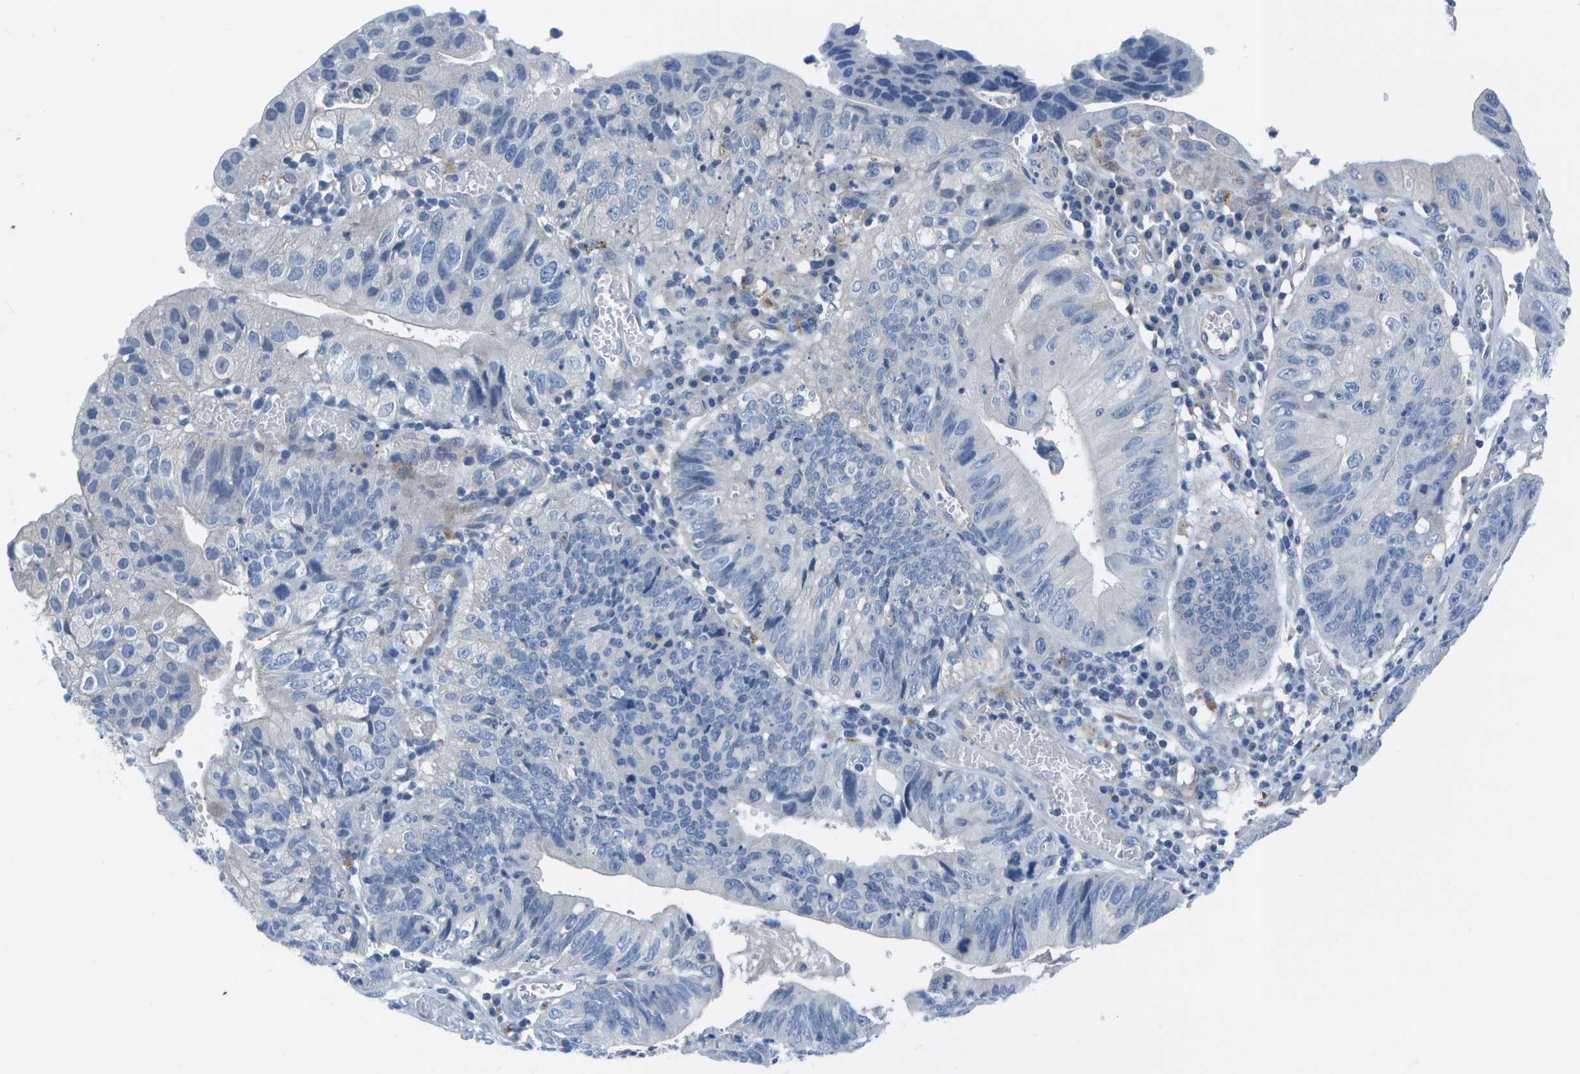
{"staining": {"intensity": "negative", "quantity": "none", "location": "none"}, "tissue": "stomach cancer", "cell_type": "Tumor cells", "image_type": "cancer", "snomed": [{"axis": "morphology", "description": "Adenocarcinoma, NOS"}, {"axis": "topography", "description": "Stomach"}], "caption": "IHC micrograph of neoplastic tissue: human stomach cancer (adenocarcinoma) stained with DAB (3,3'-diaminobenzidine) exhibits no significant protein positivity in tumor cells. (IHC, brightfield microscopy, high magnification).", "gene": "DCT", "patient": {"sex": "male", "age": 59}}